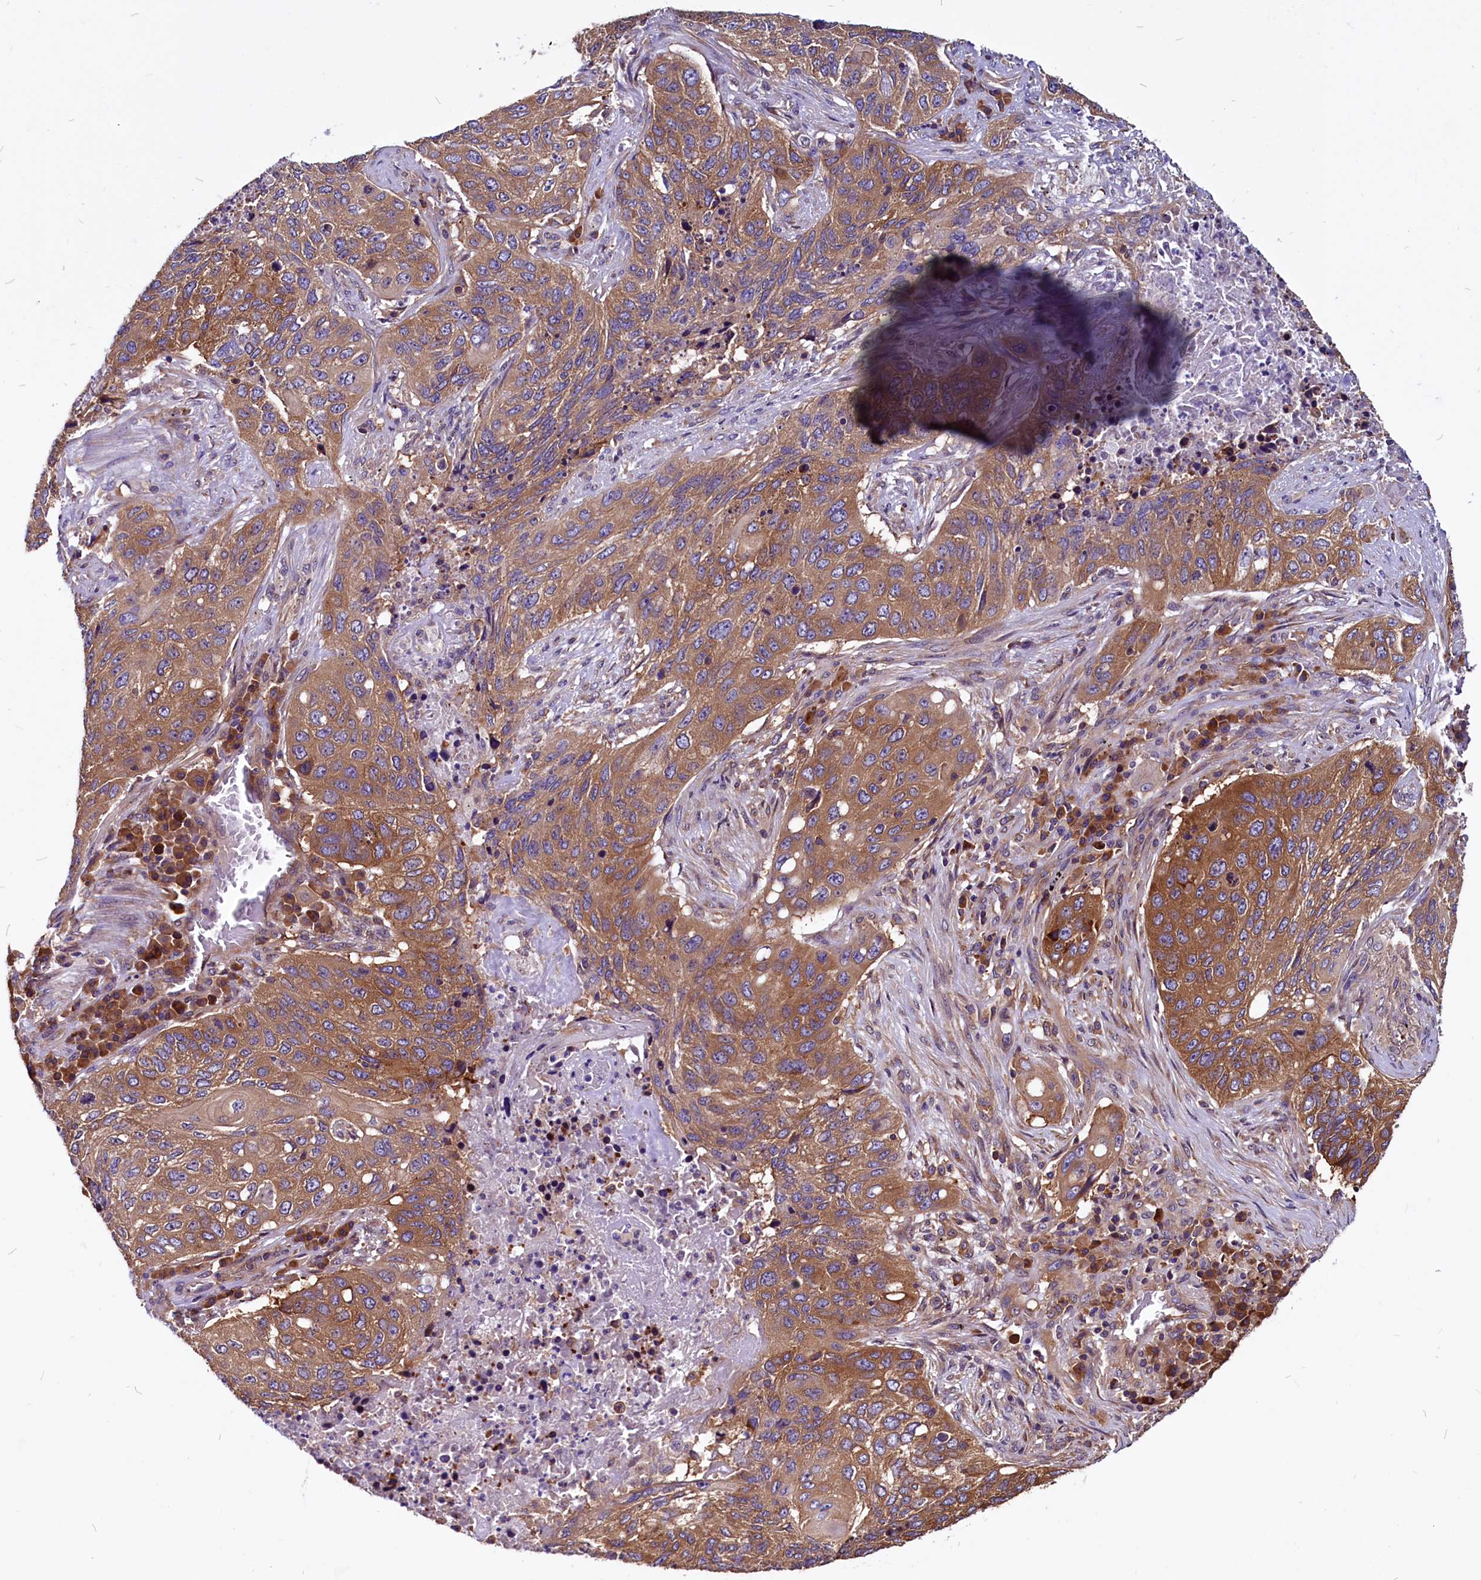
{"staining": {"intensity": "moderate", "quantity": ">75%", "location": "cytoplasmic/membranous"}, "tissue": "lung cancer", "cell_type": "Tumor cells", "image_type": "cancer", "snomed": [{"axis": "morphology", "description": "Squamous cell carcinoma, NOS"}, {"axis": "topography", "description": "Lung"}], "caption": "Immunohistochemistry of human lung cancer (squamous cell carcinoma) displays medium levels of moderate cytoplasmic/membranous positivity in about >75% of tumor cells.", "gene": "EIF3G", "patient": {"sex": "female", "age": 63}}